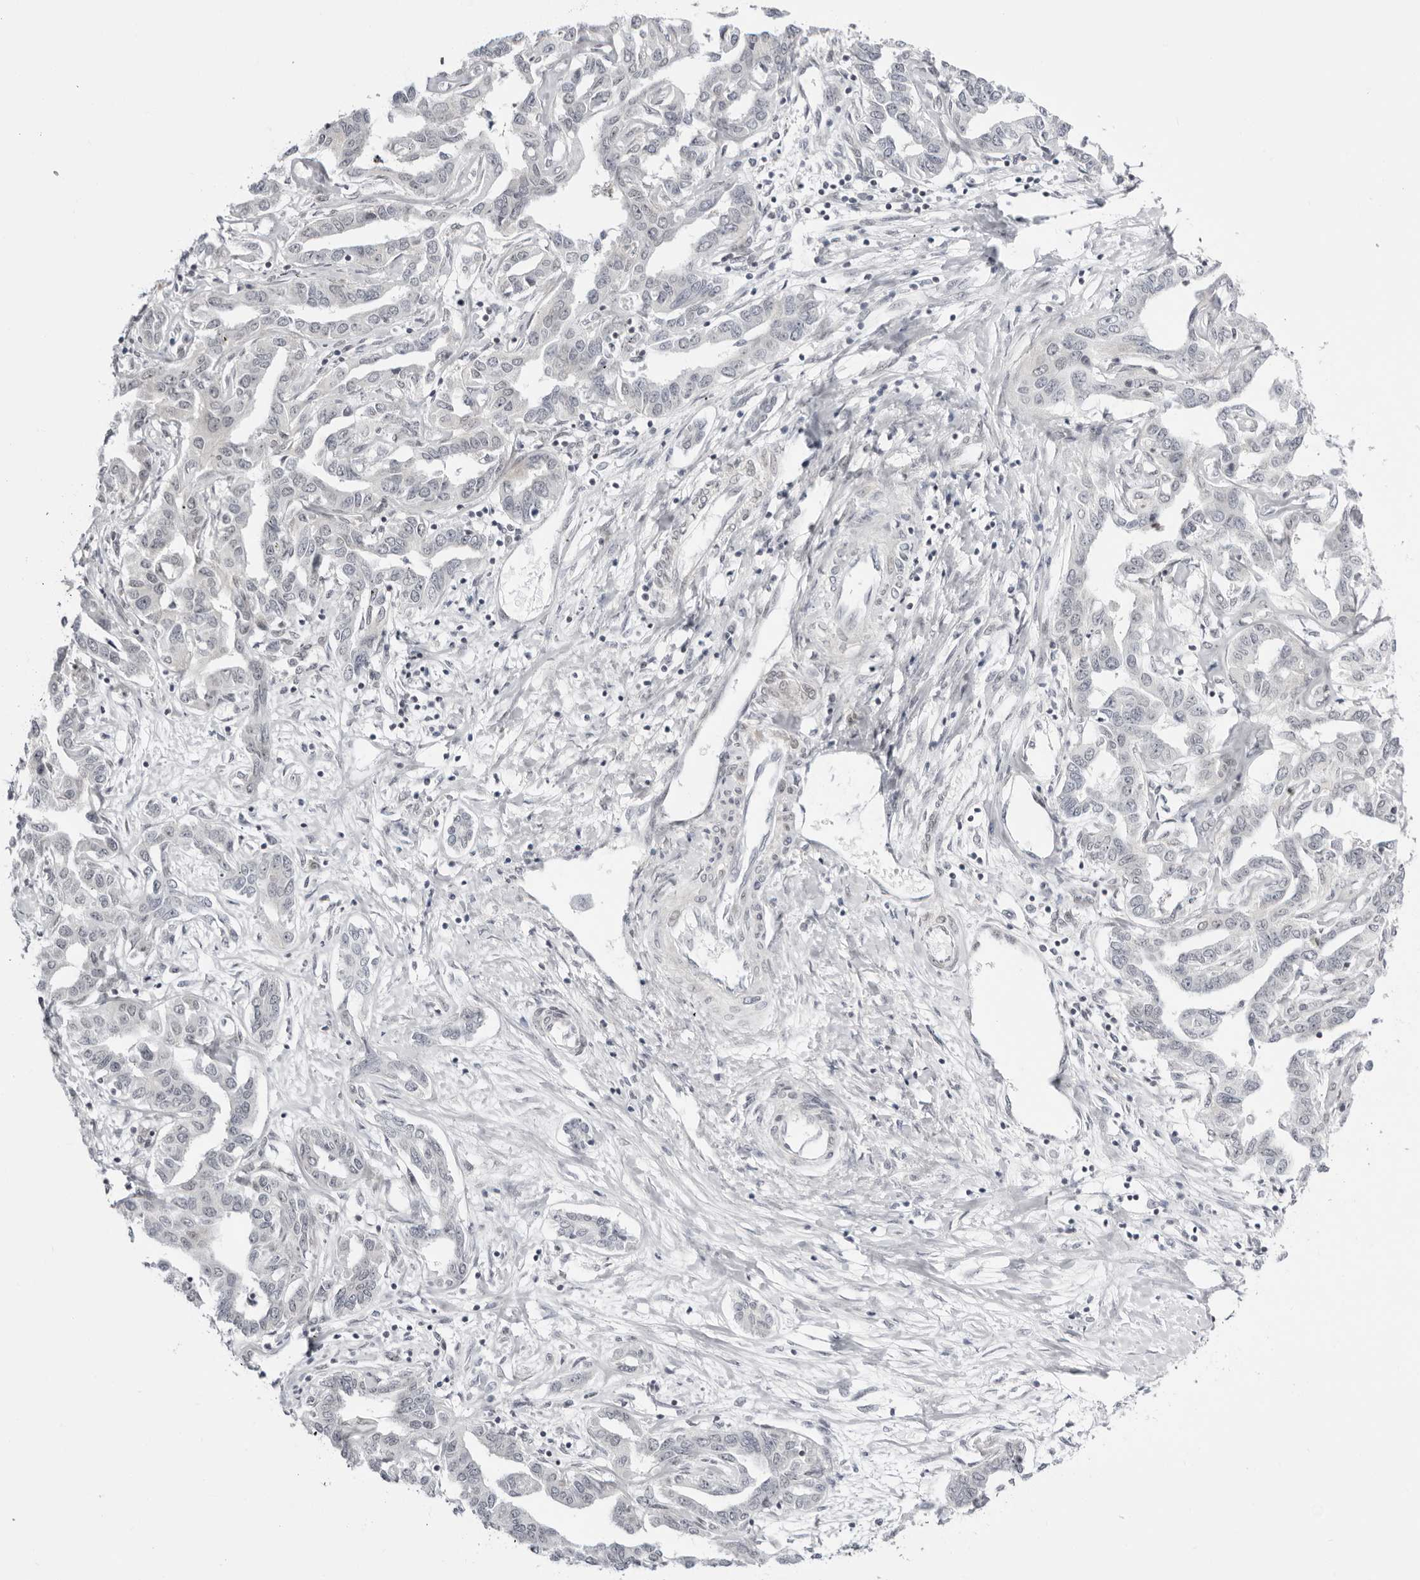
{"staining": {"intensity": "negative", "quantity": "none", "location": "none"}, "tissue": "liver cancer", "cell_type": "Tumor cells", "image_type": "cancer", "snomed": [{"axis": "morphology", "description": "Cholangiocarcinoma"}, {"axis": "topography", "description": "Liver"}], "caption": "An immunohistochemistry (IHC) image of liver cancer (cholangiocarcinoma) is shown. There is no staining in tumor cells of liver cancer (cholangiocarcinoma).", "gene": "PPP2R5C", "patient": {"sex": "male", "age": 59}}